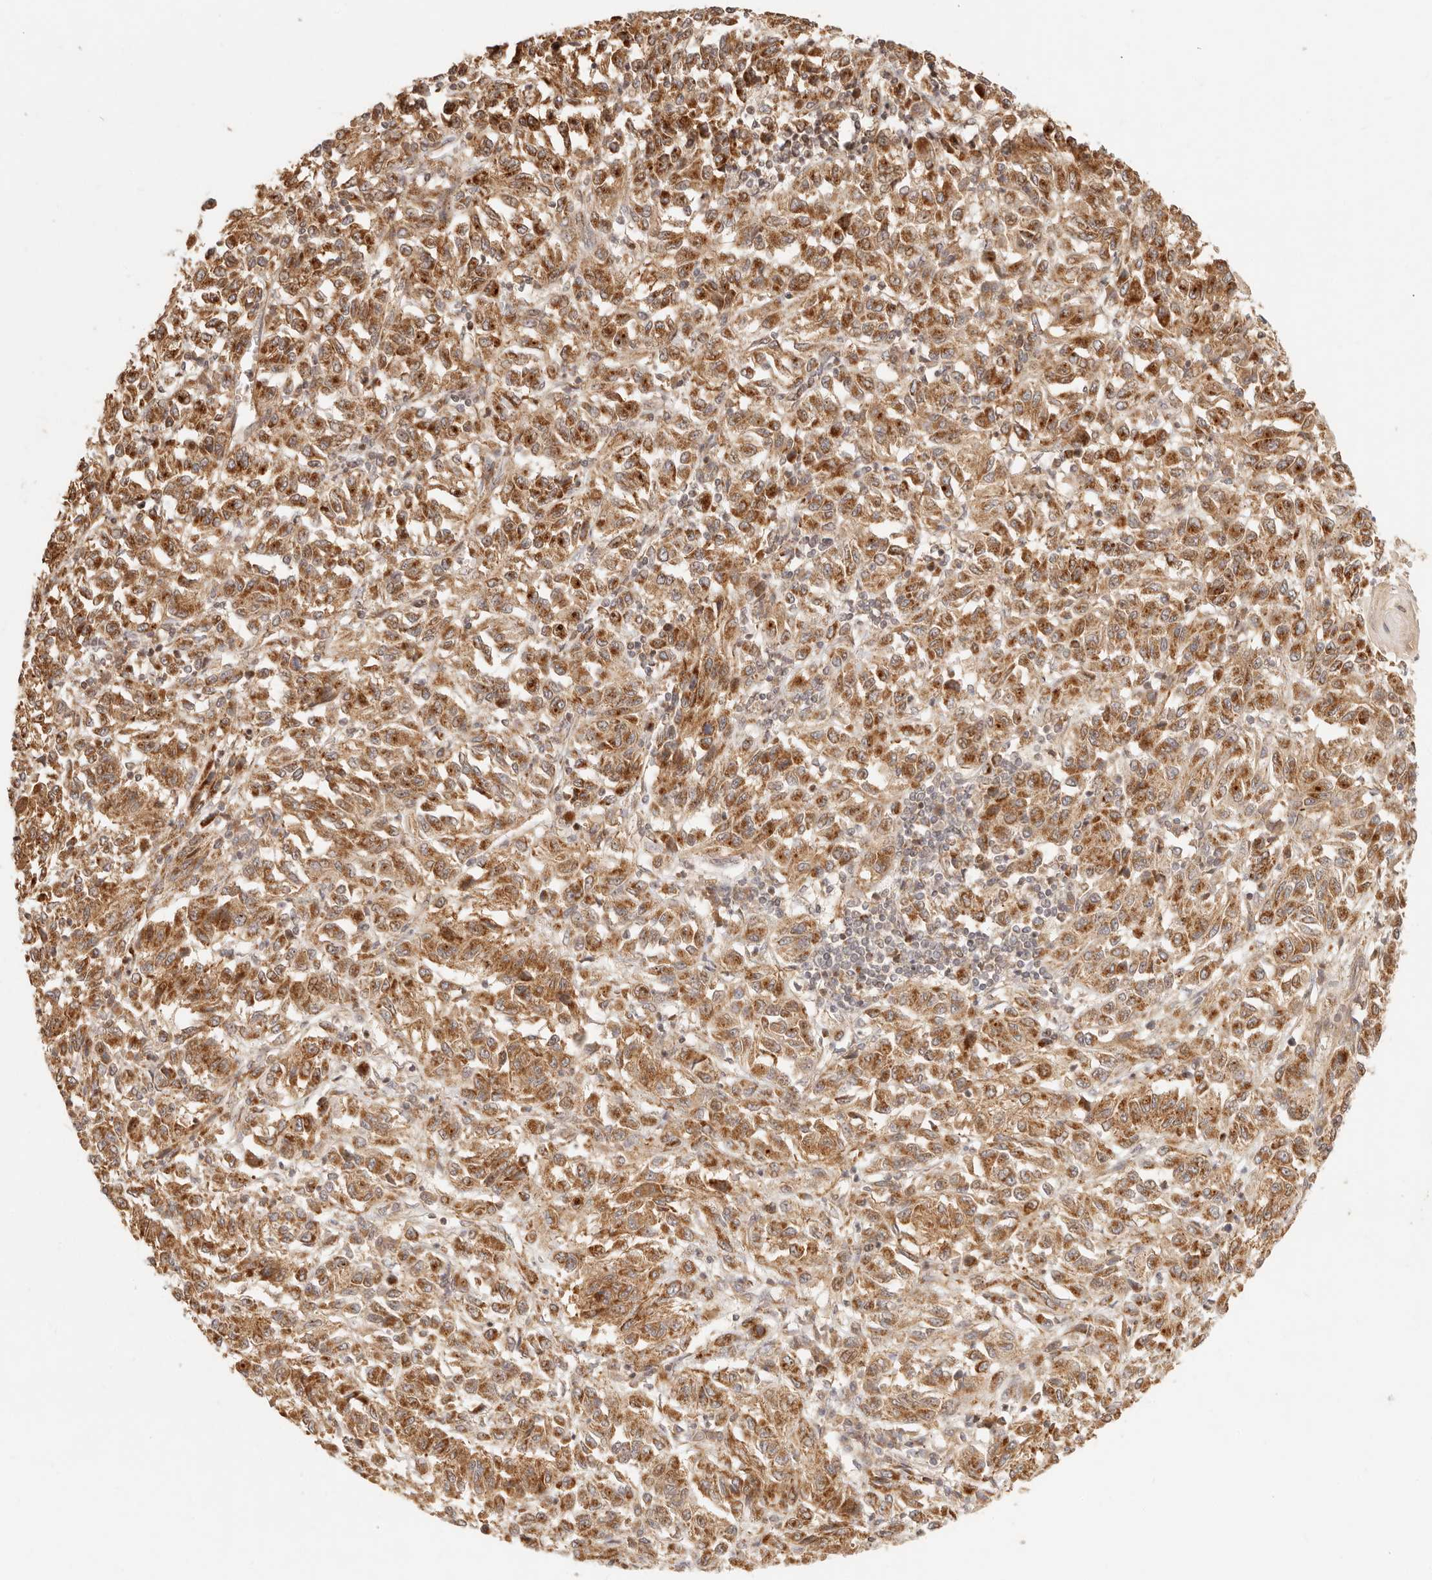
{"staining": {"intensity": "moderate", "quantity": ">75%", "location": "cytoplasmic/membranous"}, "tissue": "melanoma", "cell_type": "Tumor cells", "image_type": "cancer", "snomed": [{"axis": "morphology", "description": "Malignant melanoma, Metastatic site"}, {"axis": "topography", "description": "Lung"}], "caption": "Immunohistochemical staining of melanoma exhibits medium levels of moderate cytoplasmic/membranous positivity in about >75% of tumor cells.", "gene": "TIMM17A", "patient": {"sex": "male", "age": 64}}